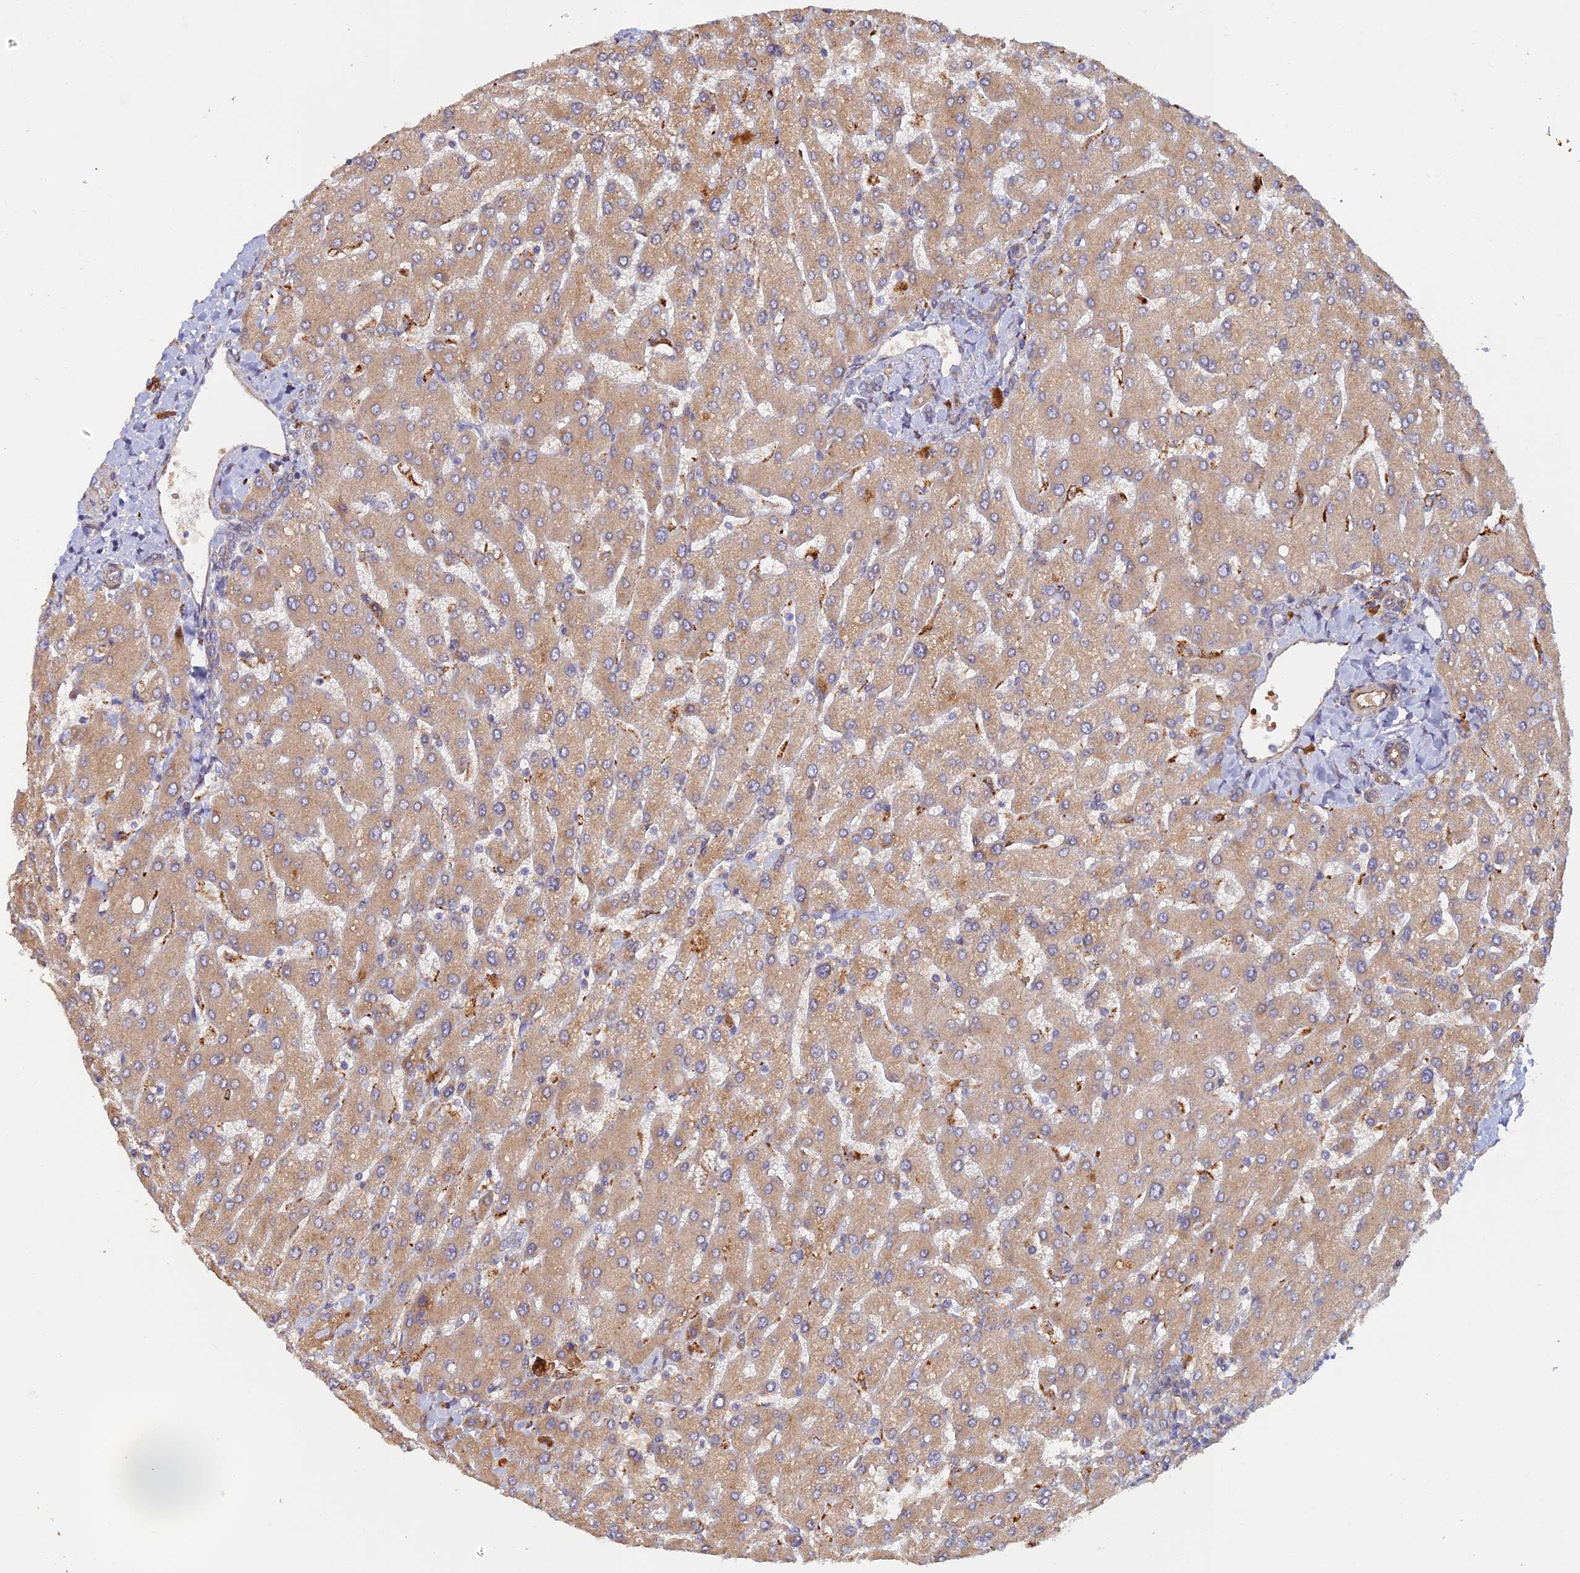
{"staining": {"intensity": "moderate", "quantity": "25%-75%", "location": "cytoplasmic/membranous"}, "tissue": "liver", "cell_type": "Cholangiocytes", "image_type": "normal", "snomed": [{"axis": "morphology", "description": "Normal tissue, NOS"}, {"axis": "topography", "description": "Liver"}], "caption": "An immunohistochemistry (IHC) histopathology image of benign tissue is shown. Protein staining in brown labels moderate cytoplasmic/membranous positivity in liver within cholangiocytes. (IHC, brightfield microscopy, high magnification).", "gene": "GMCL1", "patient": {"sex": "male", "age": 55}}